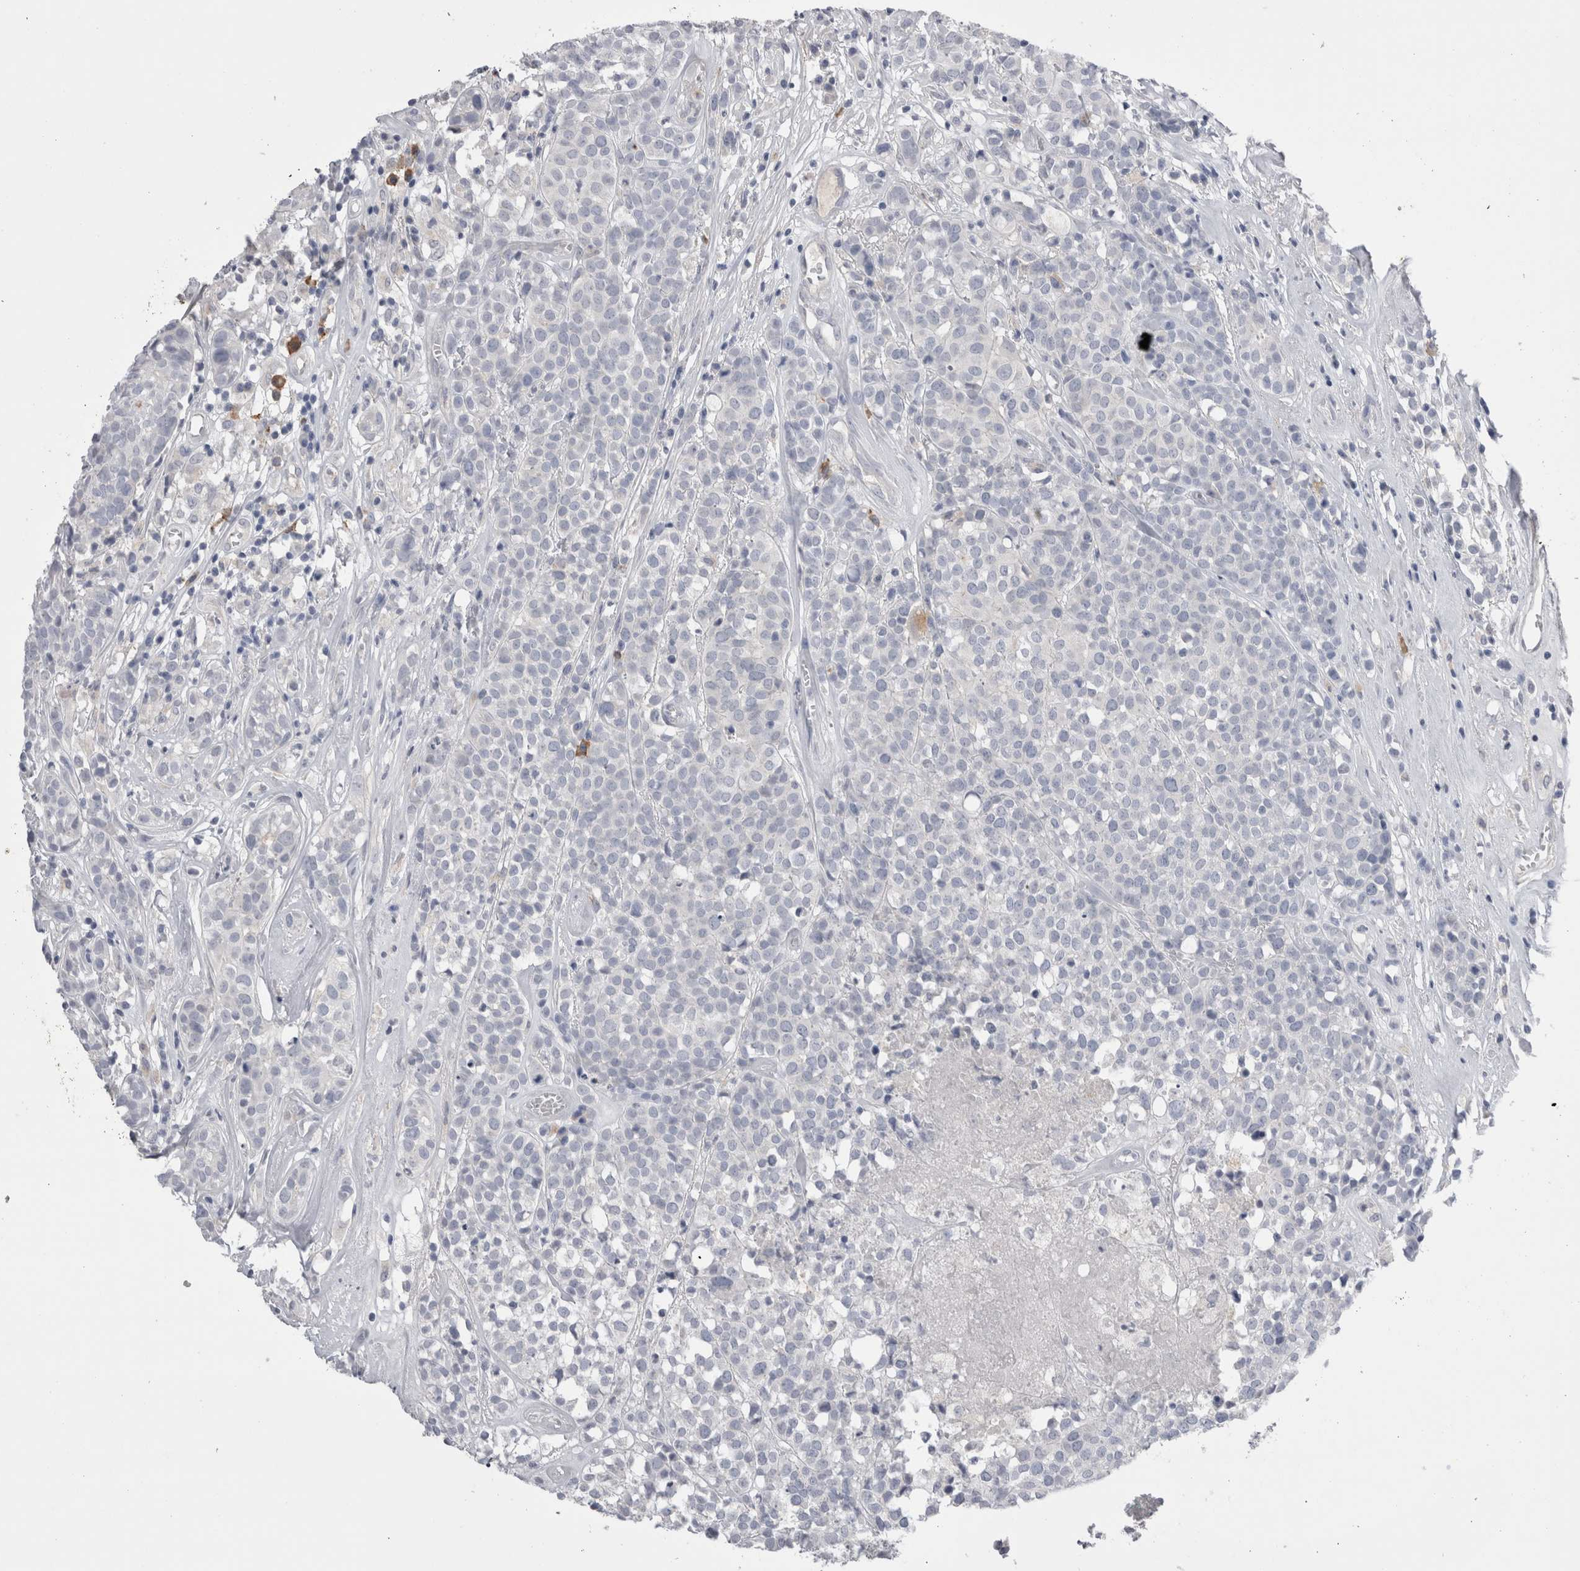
{"staining": {"intensity": "negative", "quantity": "none", "location": "none"}, "tissue": "head and neck cancer", "cell_type": "Tumor cells", "image_type": "cancer", "snomed": [{"axis": "morphology", "description": "Adenocarcinoma, NOS"}, {"axis": "topography", "description": "Salivary gland"}, {"axis": "topography", "description": "Head-Neck"}], "caption": "Head and neck adenocarcinoma stained for a protein using immunohistochemistry (IHC) shows no positivity tumor cells.", "gene": "EPDR1", "patient": {"sex": "female", "age": 65}}